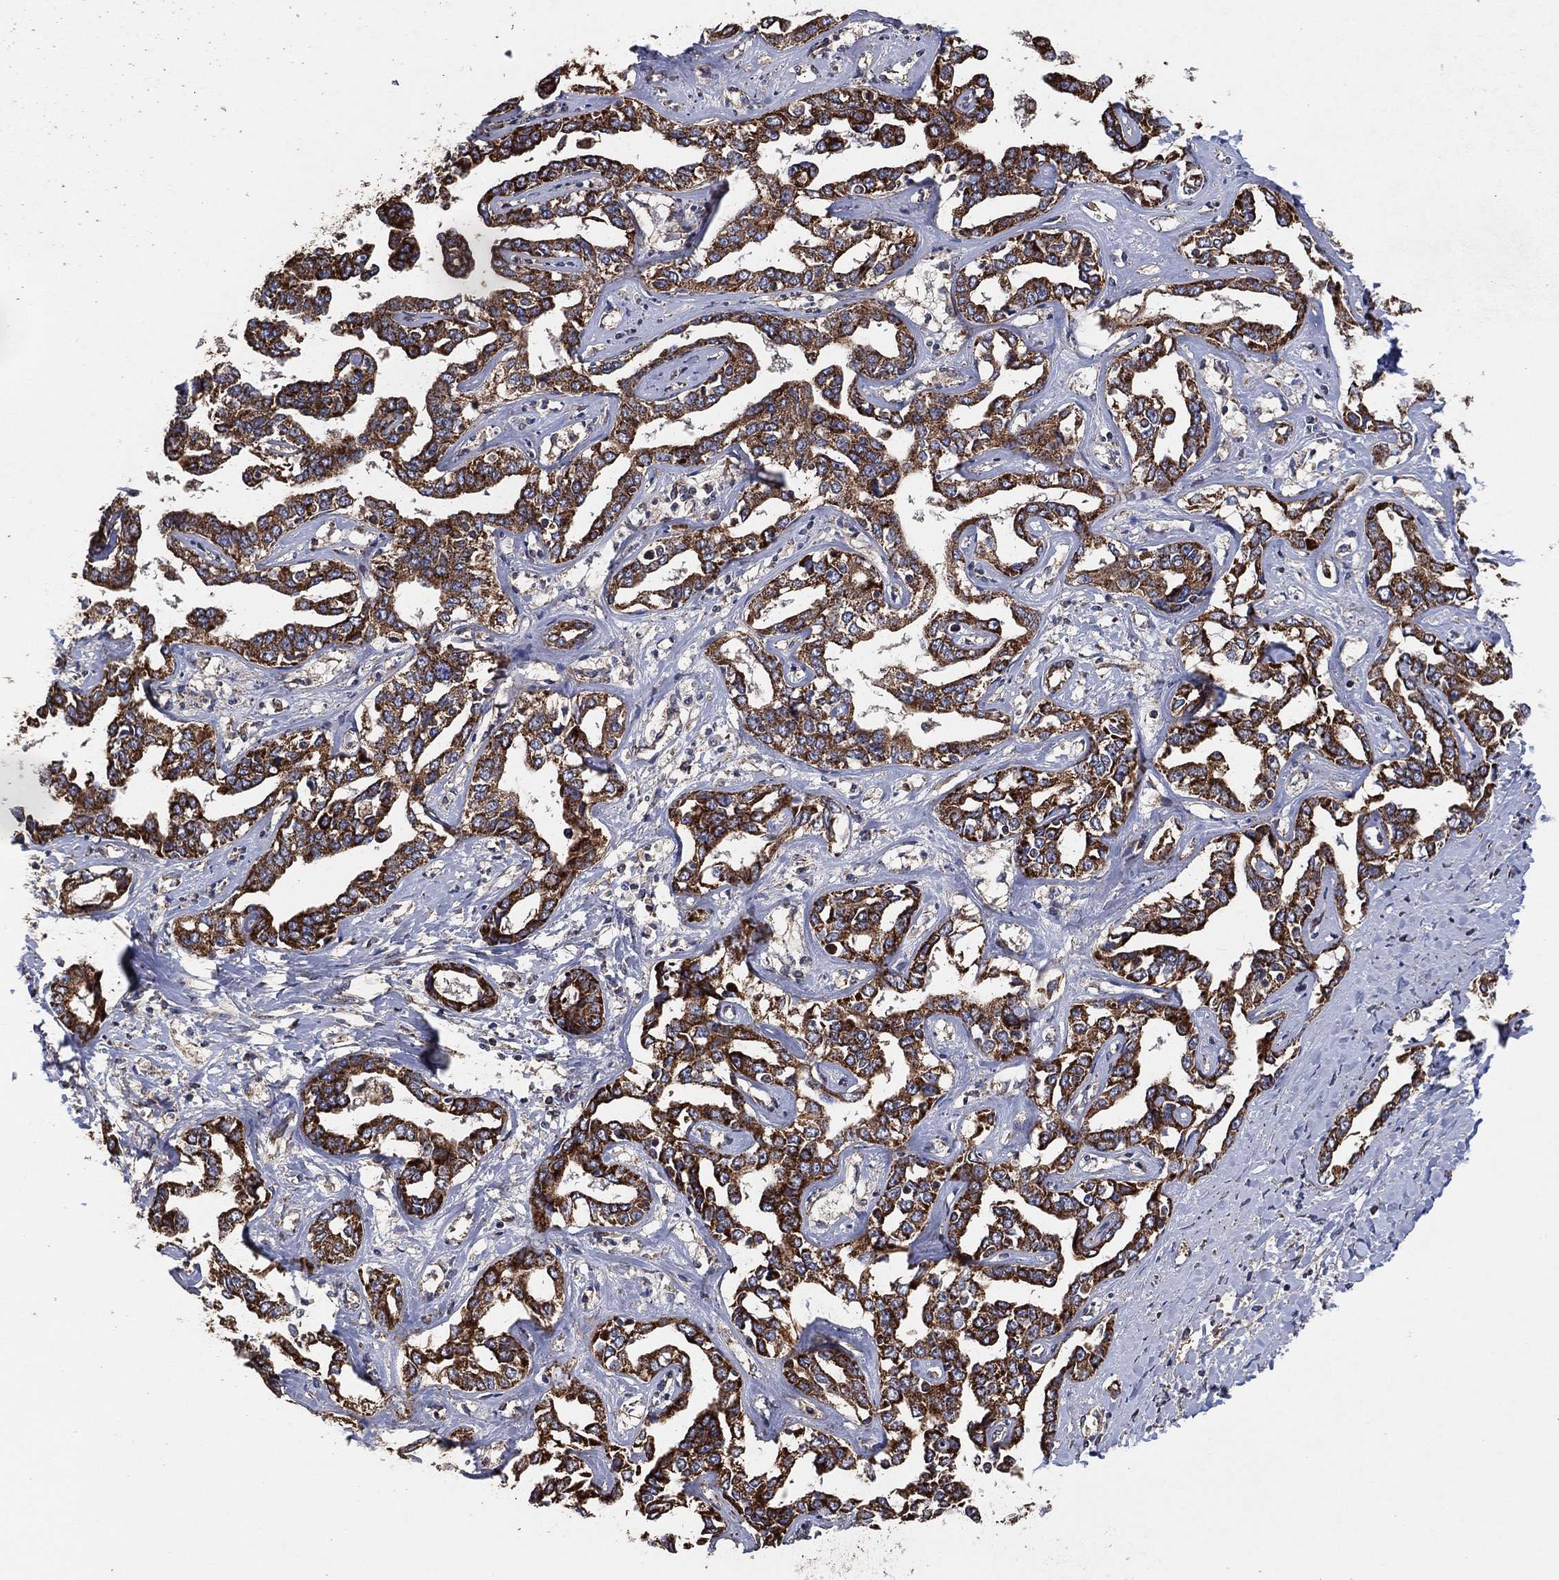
{"staining": {"intensity": "strong", "quantity": "25%-75%", "location": "cytoplasmic/membranous"}, "tissue": "liver cancer", "cell_type": "Tumor cells", "image_type": "cancer", "snomed": [{"axis": "morphology", "description": "Cholangiocarcinoma"}, {"axis": "topography", "description": "Liver"}], "caption": "Cholangiocarcinoma (liver) was stained to show a protein in brown. There is high levels of strong cytoplasmic/membranous staining in approximately 25%-75% of tumor cells.", "gene": "LIMD1", "patient": {"sex": "male", "age": 59}}